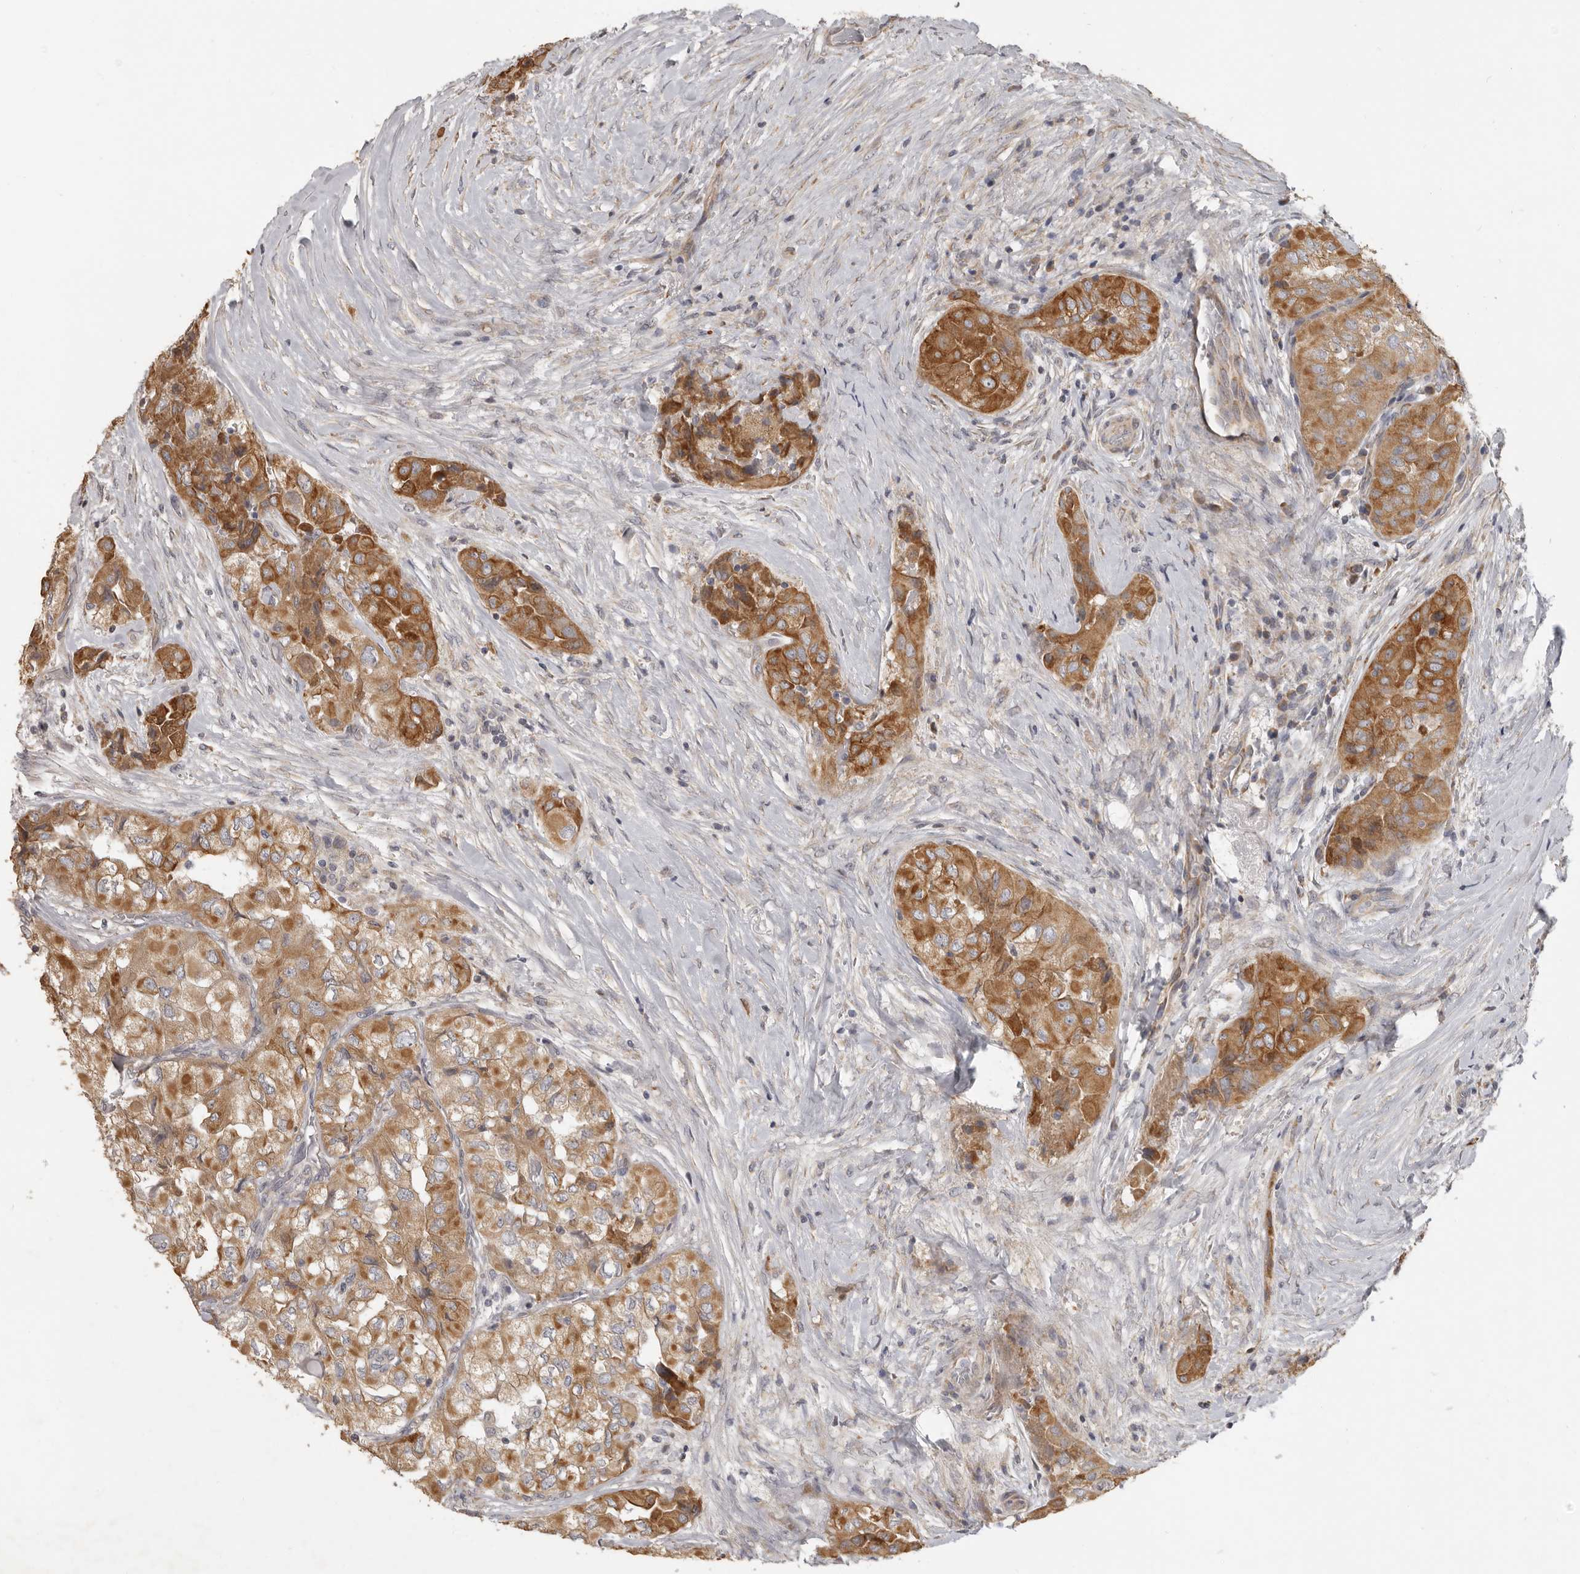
{"staining": {"intensity": "moderate", "quantity": ">75%", "location": "cytoplasmic/membranous"}, "tissue": "thyroid cancer", "cell_type": "Tumor cells", "image_type": "cancer", "snomed": [{"axis": "morphology", "description": "Papillary adenocarcinoma, NOS"}, {"axis": "topography", "description": "Thyroid gland"}], "caption": "Immunohistochemistry (IHC) photomicrograph of human thyroid cancer (papillary adenocarcinoma) stained for a protein (brown), which demonstrates medium levels of moderate cytoplasmic/membranous expression in approximately >75% of tumor cells.", "gene": "UNK", "patient": {"sex": "female", "age": 59}}